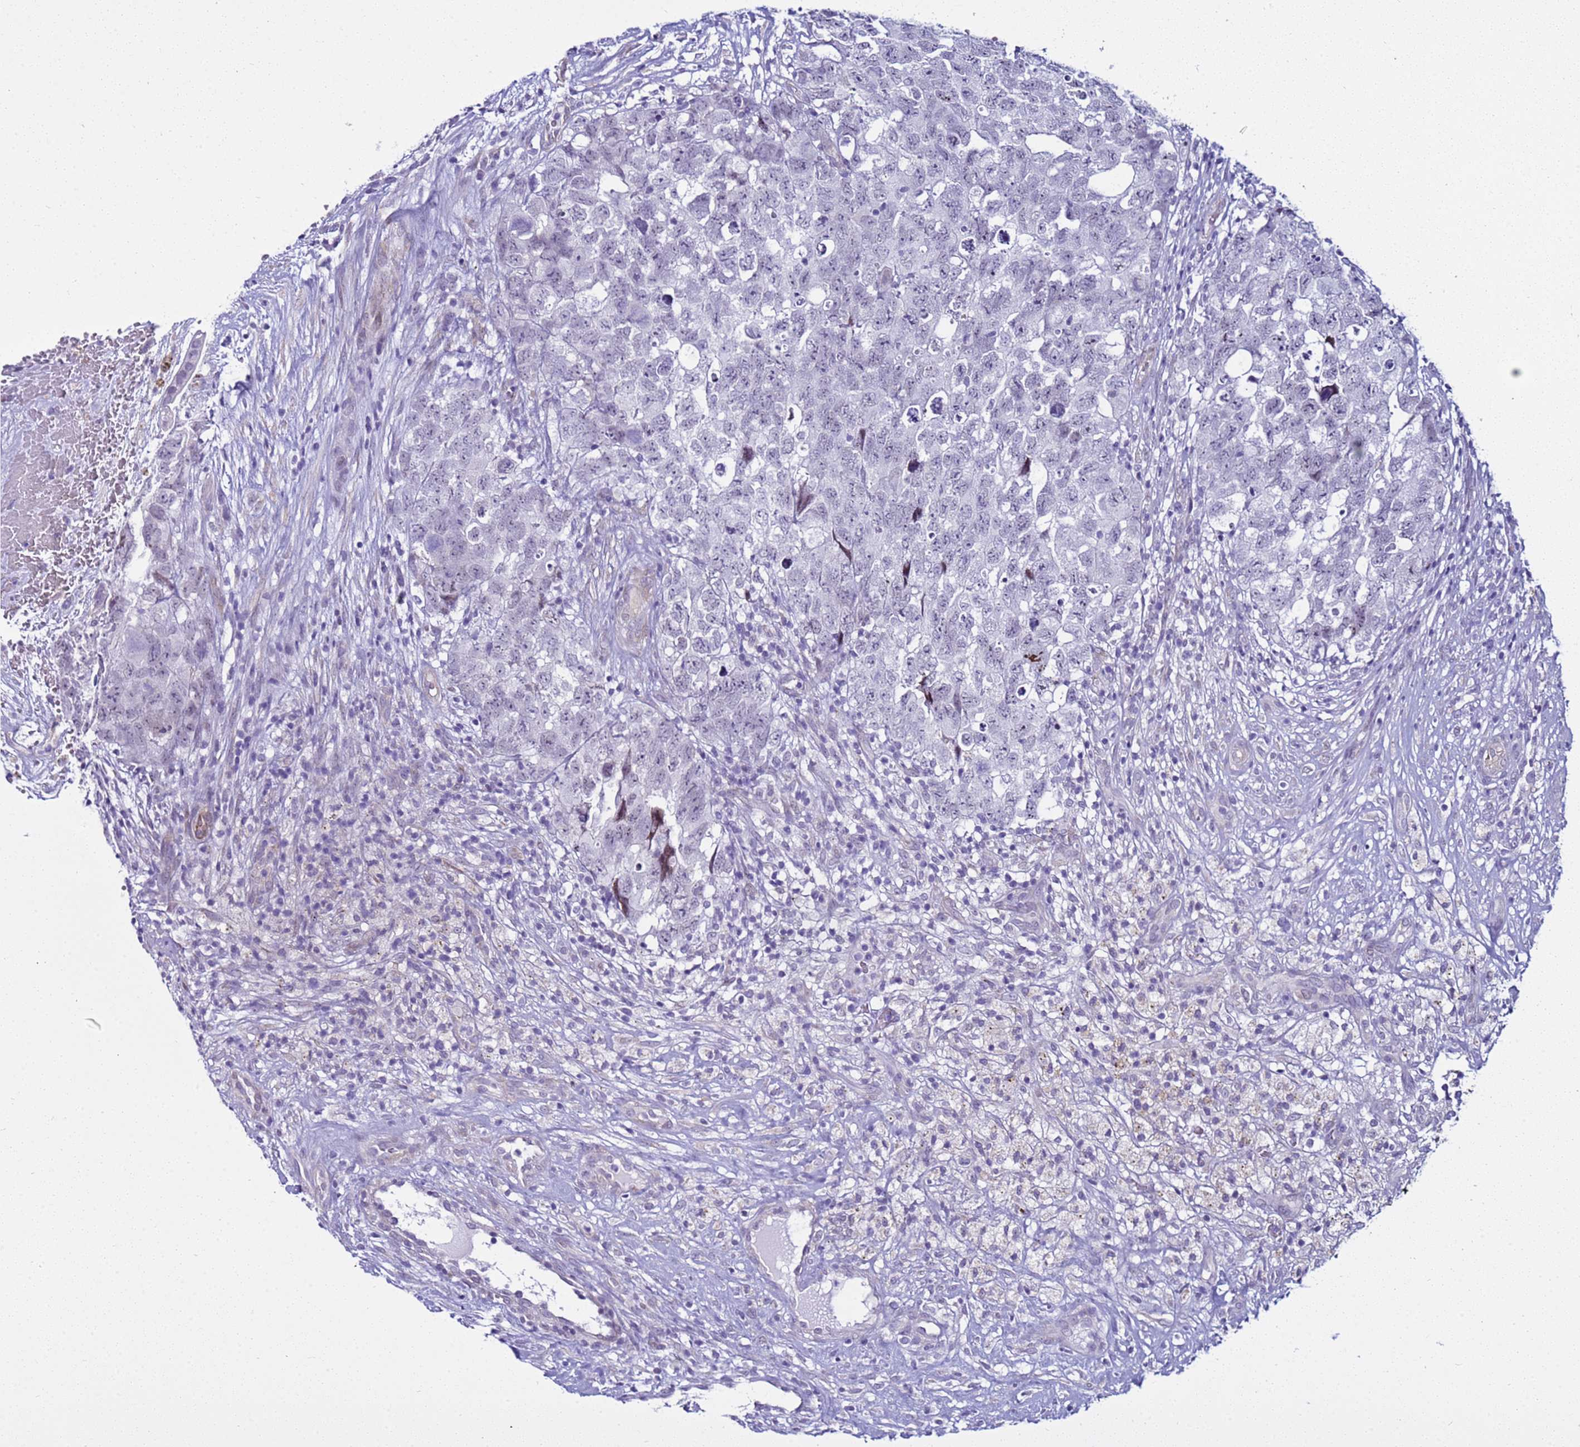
{"staining": {"intensity": "moderate", "quantity": "<25%", "location": "nuclear"}, "tissue": "testis cancer", "cell_type": "Tumor cells", "image_type": "cancer", "snomed": [{"axis": "morphology", "description": "Seminoma, NOS"}, {"axis": "morphology", "description": "Carcinoma, Embryonal, NOS"}, {"axis": "topography", "description": "Testis"}], "caption": "Embryonal carcinoma (testis) tissue reveals moderate nuclear staining in approximately <25% of tumor cells, visualized by immunohistochemistry.", "gene": "LRRC10B", "patient": {"sex": "male", "age": 29}}